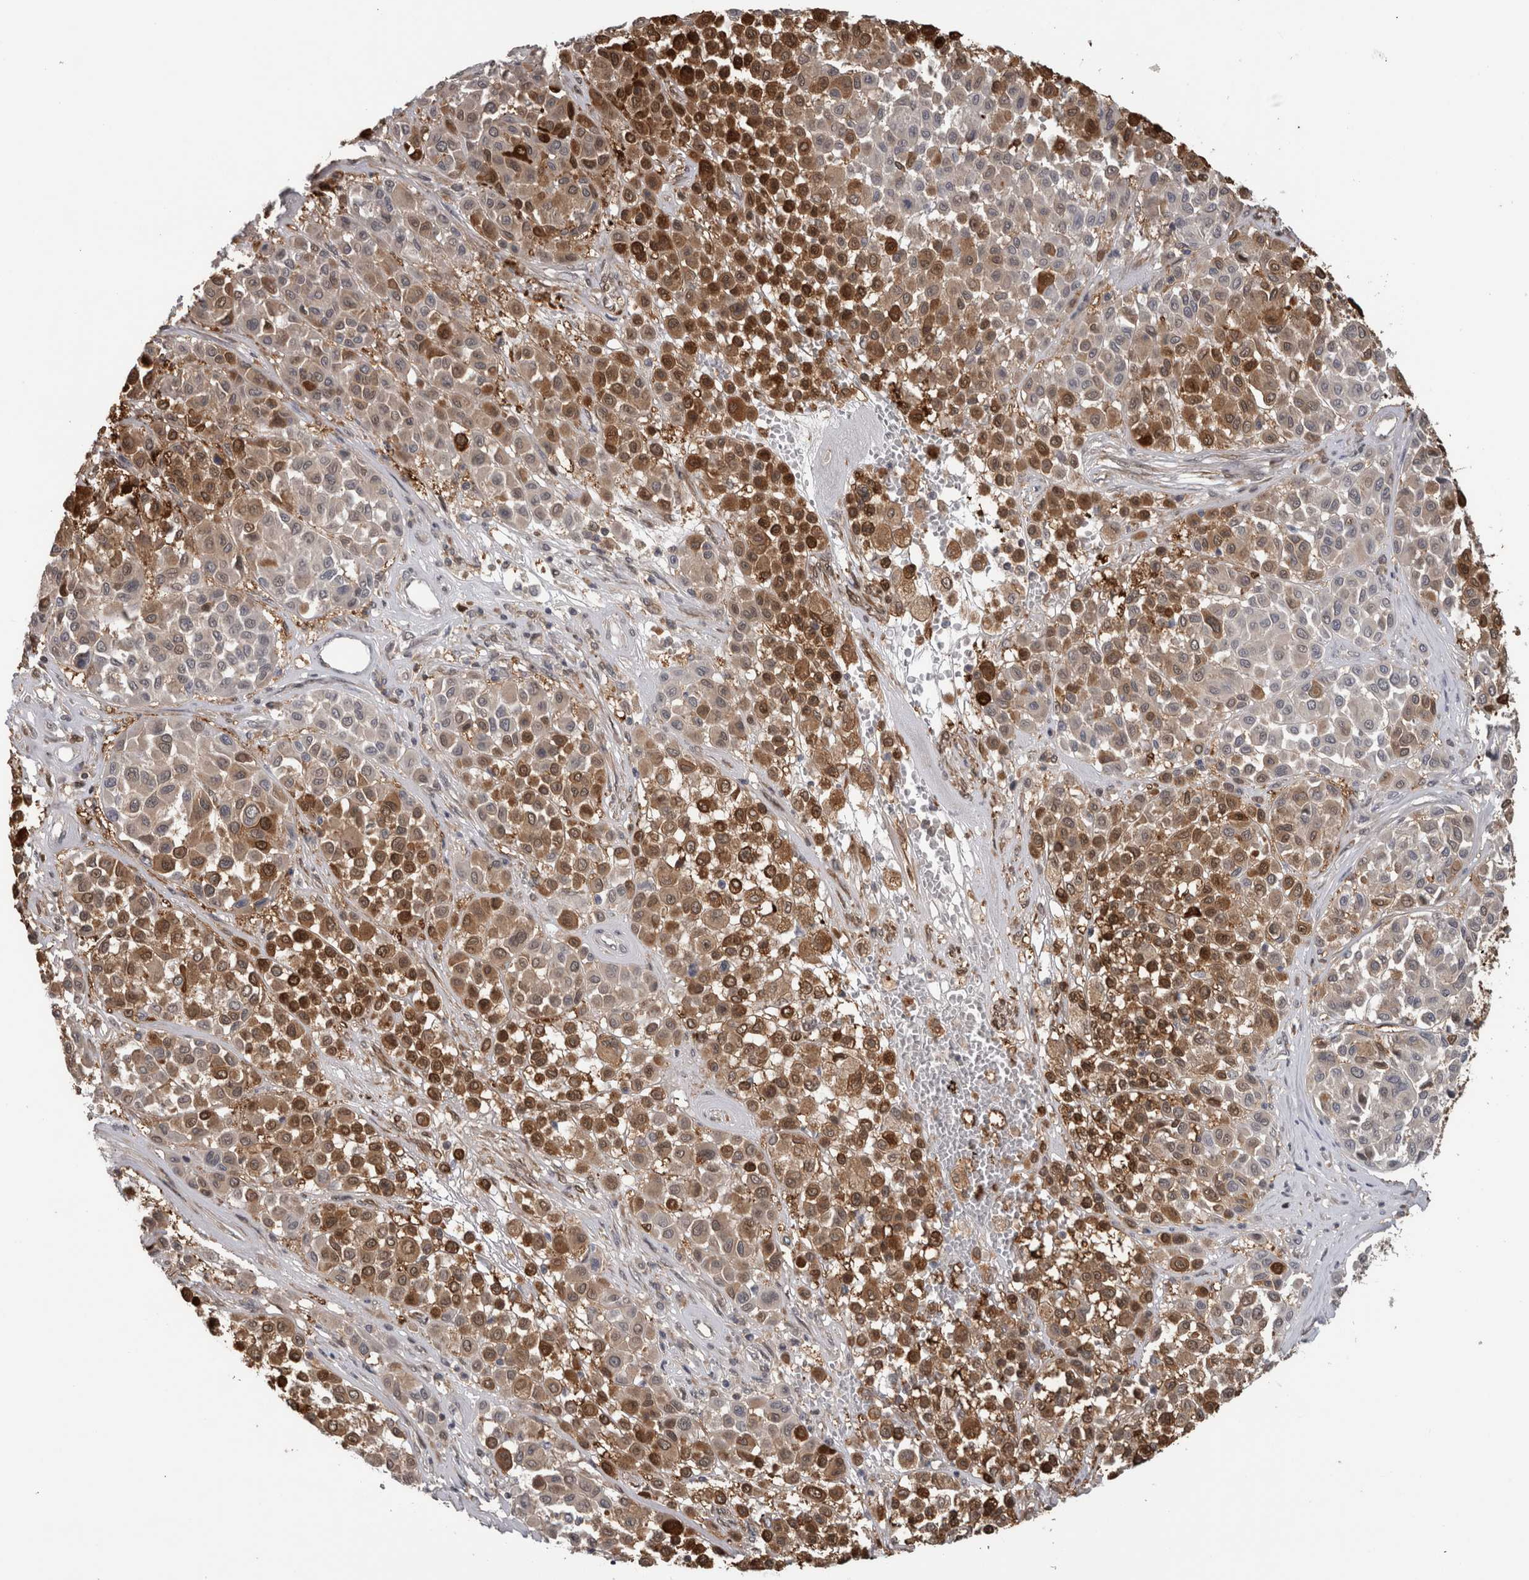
{"staining": {"intensity": "strong", "quantity": "25%-75%", "location": "cytoplasmic/membranous,nuclear"}, "tissue": "melanoma", "cell_type": "Tumor cells", "image_type": "cancer", "snomed": [{"axis": "morphology", "description": "Malignant melanoma, Metastatic site"}, {"axis": "topography", "description": "Soft tissue"}], "caption": "Malignant melanoma (metastatic site) was stained to show a protein in brown. There is high levels of strong cytoplasmic/membranous and nuclear staining in approximately 25%-75% of tumor cells.", "gene": "USH1G", "patient": {"sex": "male", "age": 41}}